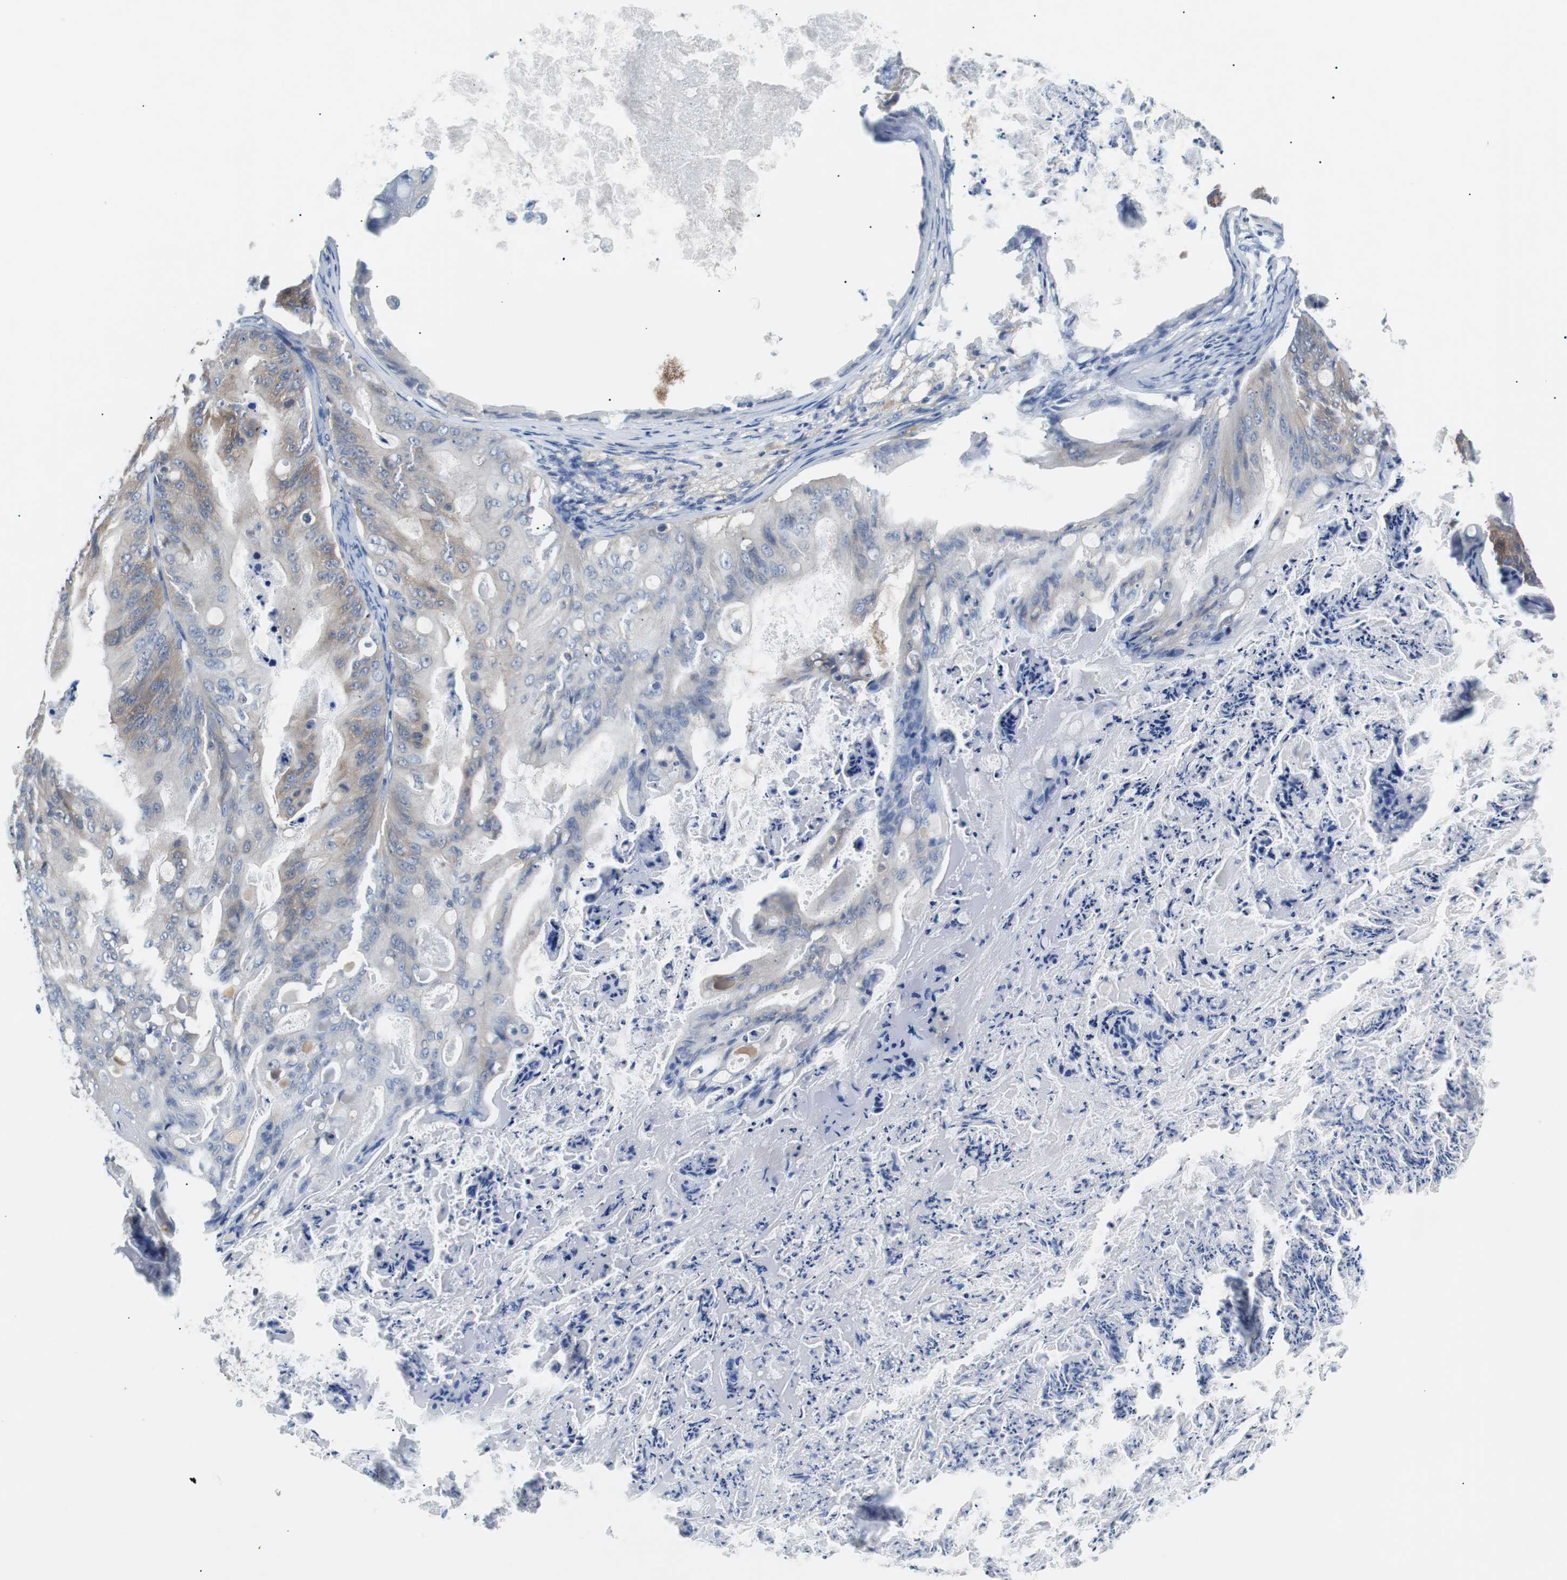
{"staining": {"intensity": "weak", "quantity": ">75%", "location": "cytoplasmic/membranous"}, "tissue": "ovarian cancer", "cell_type": "Tumor cells", "image_type": "cancer", "snomed": [{"axis": "morphology", "description": "Cystadenocarcinoma, mucinous, NOS"}, {"axis": "topography", "description": "Ovary"}], "caption": "Ovarian mucinous cystadenocarcinoma was stained to show a protein in brown. There is low levels of weak cytoplasmic/membranous positivity in approximately >75% of tumor cells.", "gene": "EEF2K", "patient": {"sex": "female", "age": 36}}